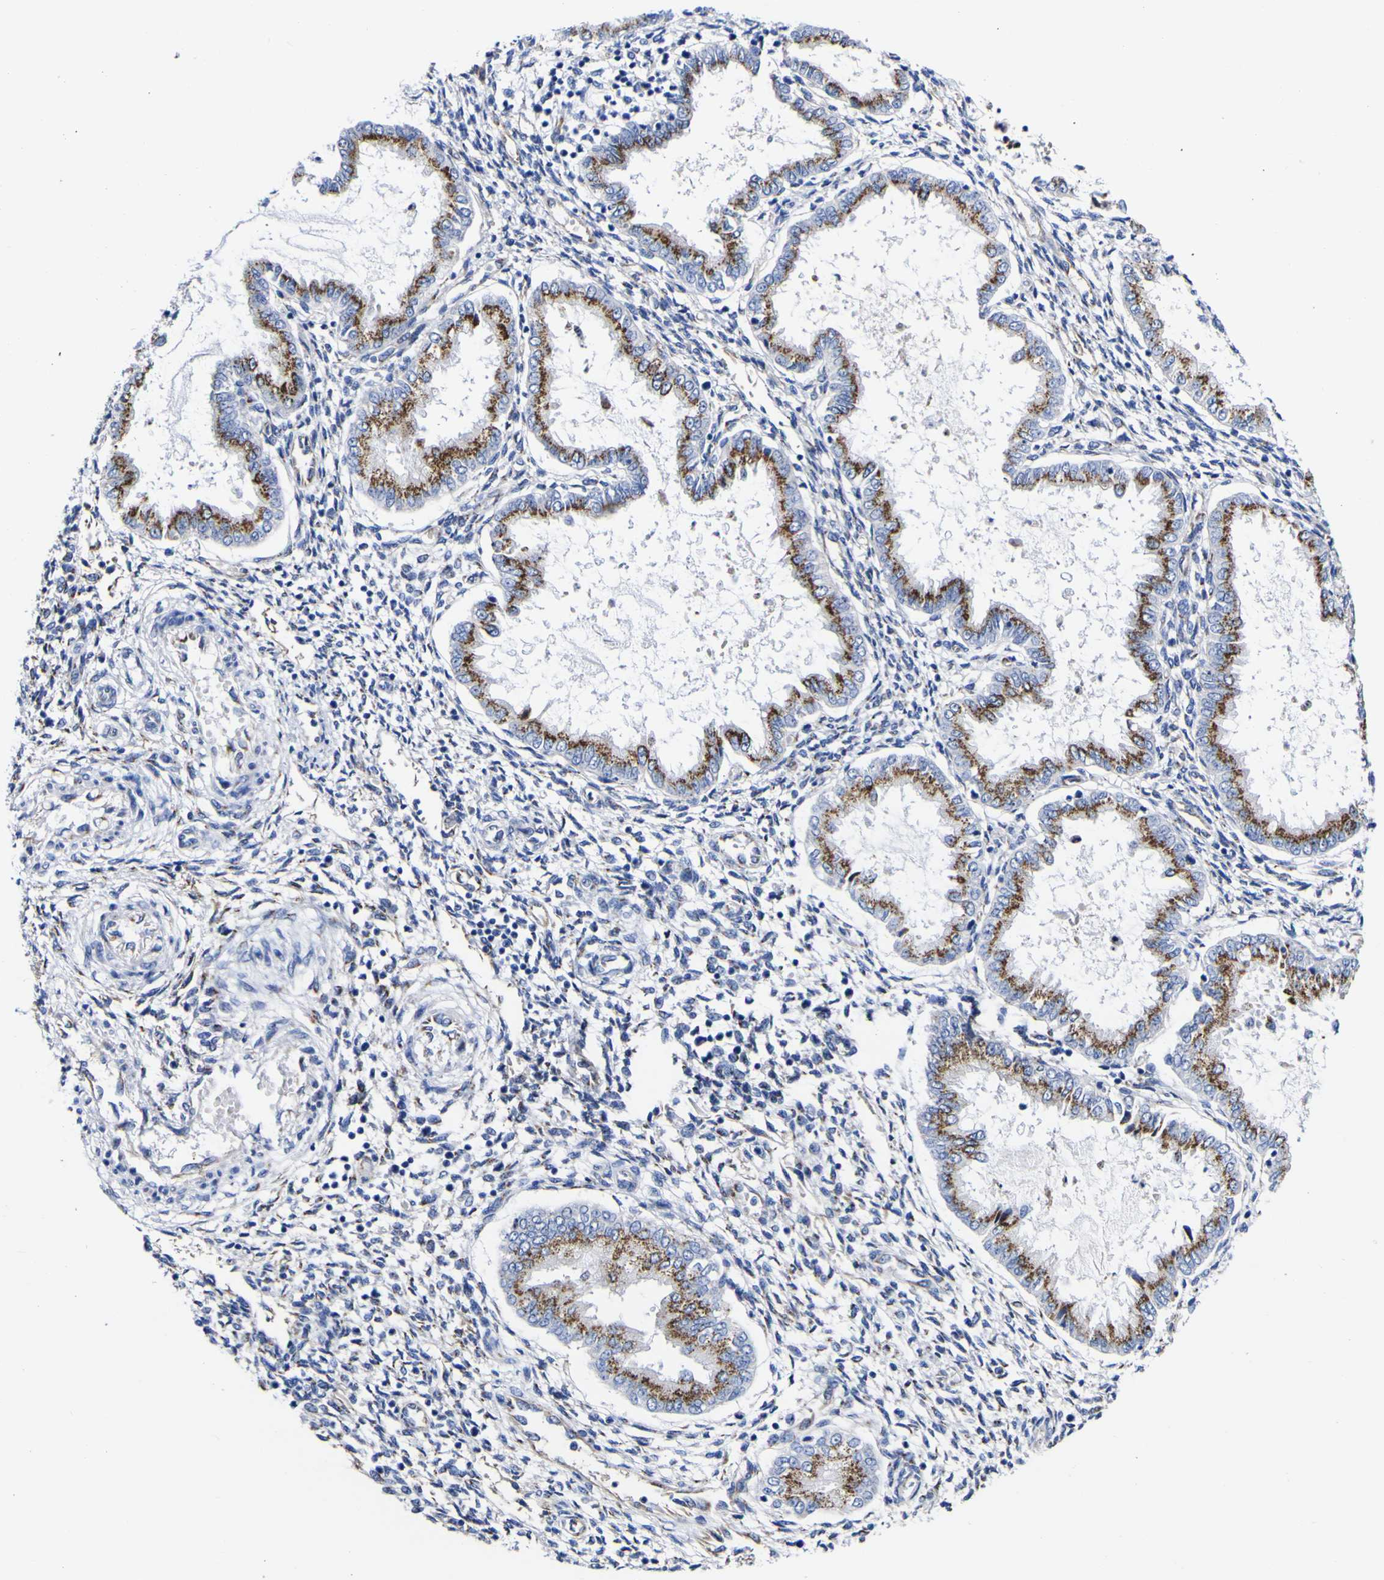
{"staining": {"intensity": "moderate", "quantity": "<25%", "location": "cytoplasmic/membranous"}, "tissue": "endometrium", "cell_type": "Cells in endometrial stroma", "image_type": "normal", "snomed": [{"axis": "morphology", "description": "Normal tissue, NOS"}, {"axis": "topography", "description": "Endometrium"}], "caption": "A photomicrograph of human endometrium stained for a protein exhibits moderate cytoplasmic/membranous brown staining in cells in endometrial stroma.", "gene": "GOLM1", "patient": {"sex": "female", "age": 33}}